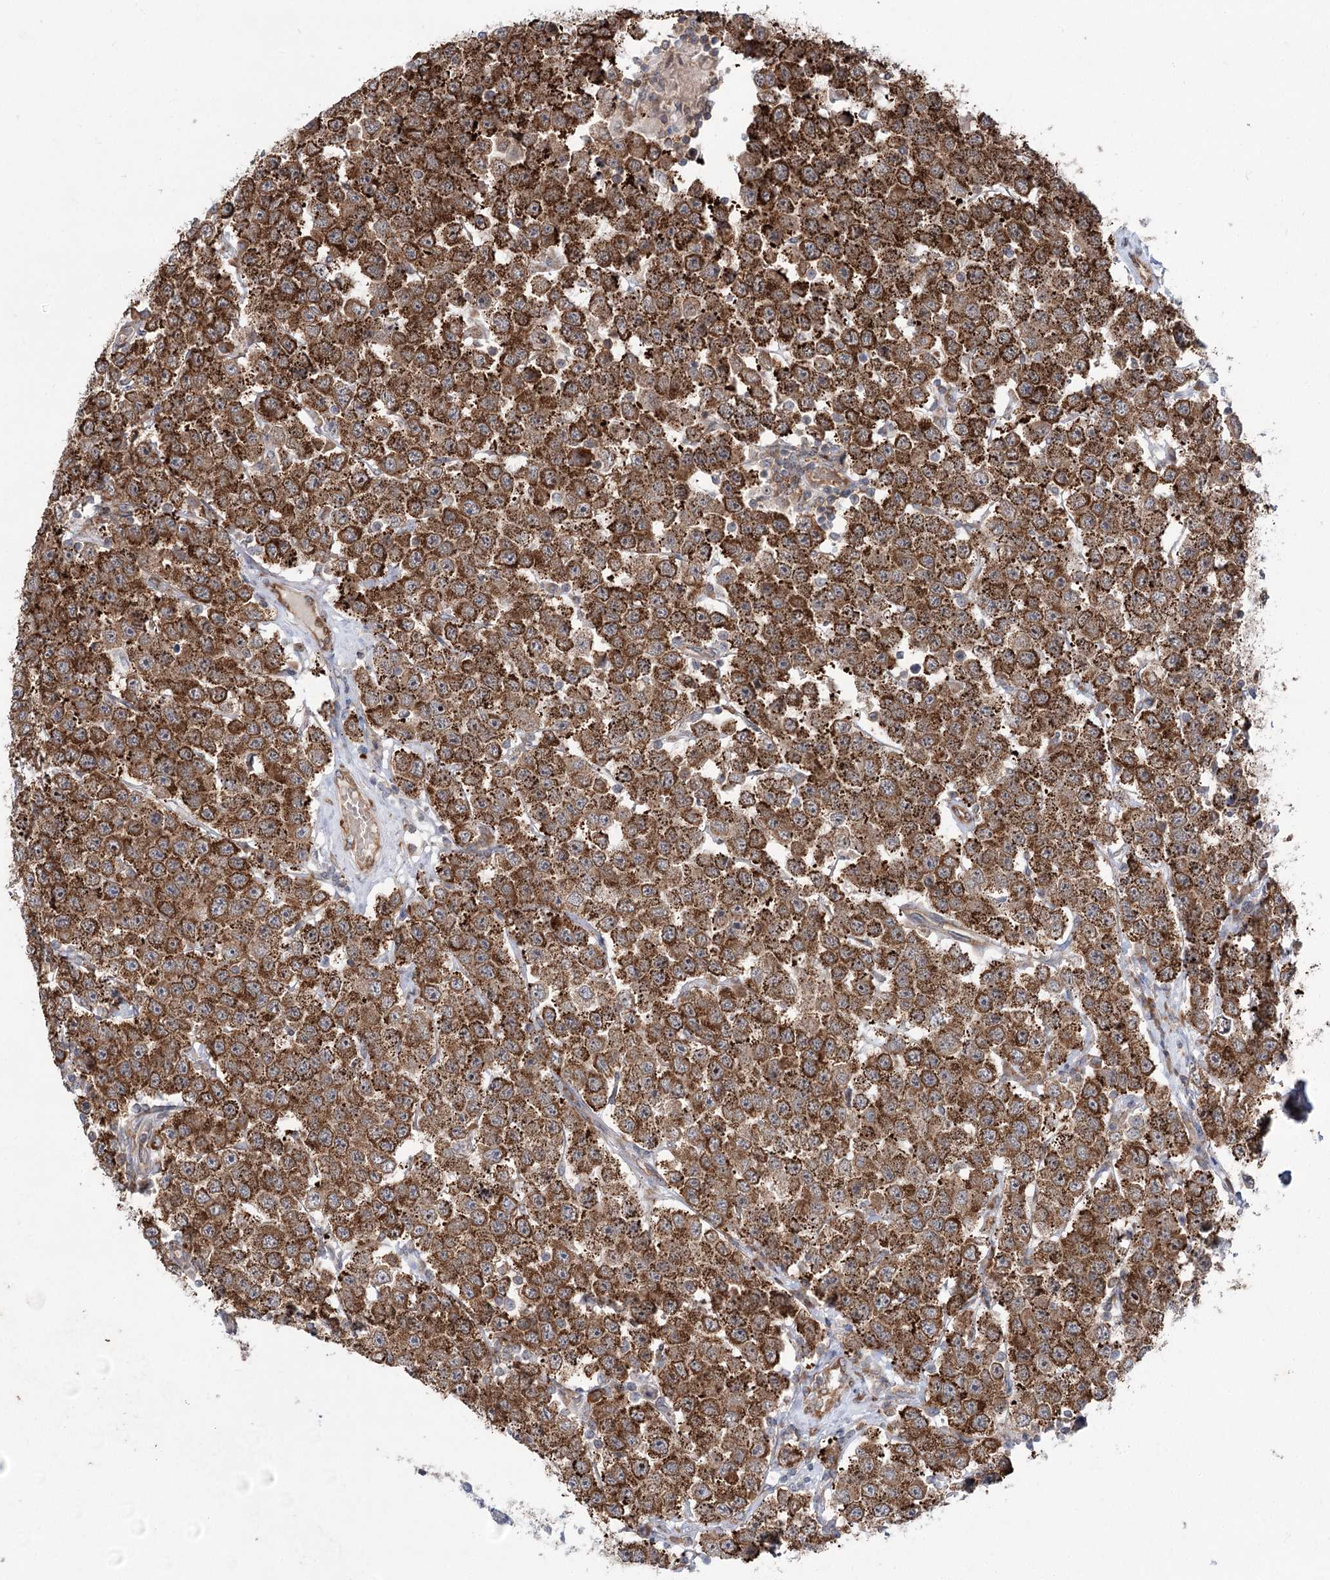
{"staining": {"intensity": "moderate", "quantity": ">75%", "location": "cytoplasmic/membranous"}, "tissue": "testis cancer", "cell_type": "Tumor cells", "image_type": "cancer", "snomed": [{"axis": "morphology", "description": "Seminoma, NOS"}, {"axis": "topography", "description": "Testis"}], "caption": "Immunohistochemical staining of testis cancer displays moderate cytoplasmic/membranous protein expression in about >75% of tumor cells.", "gene": "VWA2", "patient": {"sex": "male", "age": 28}}